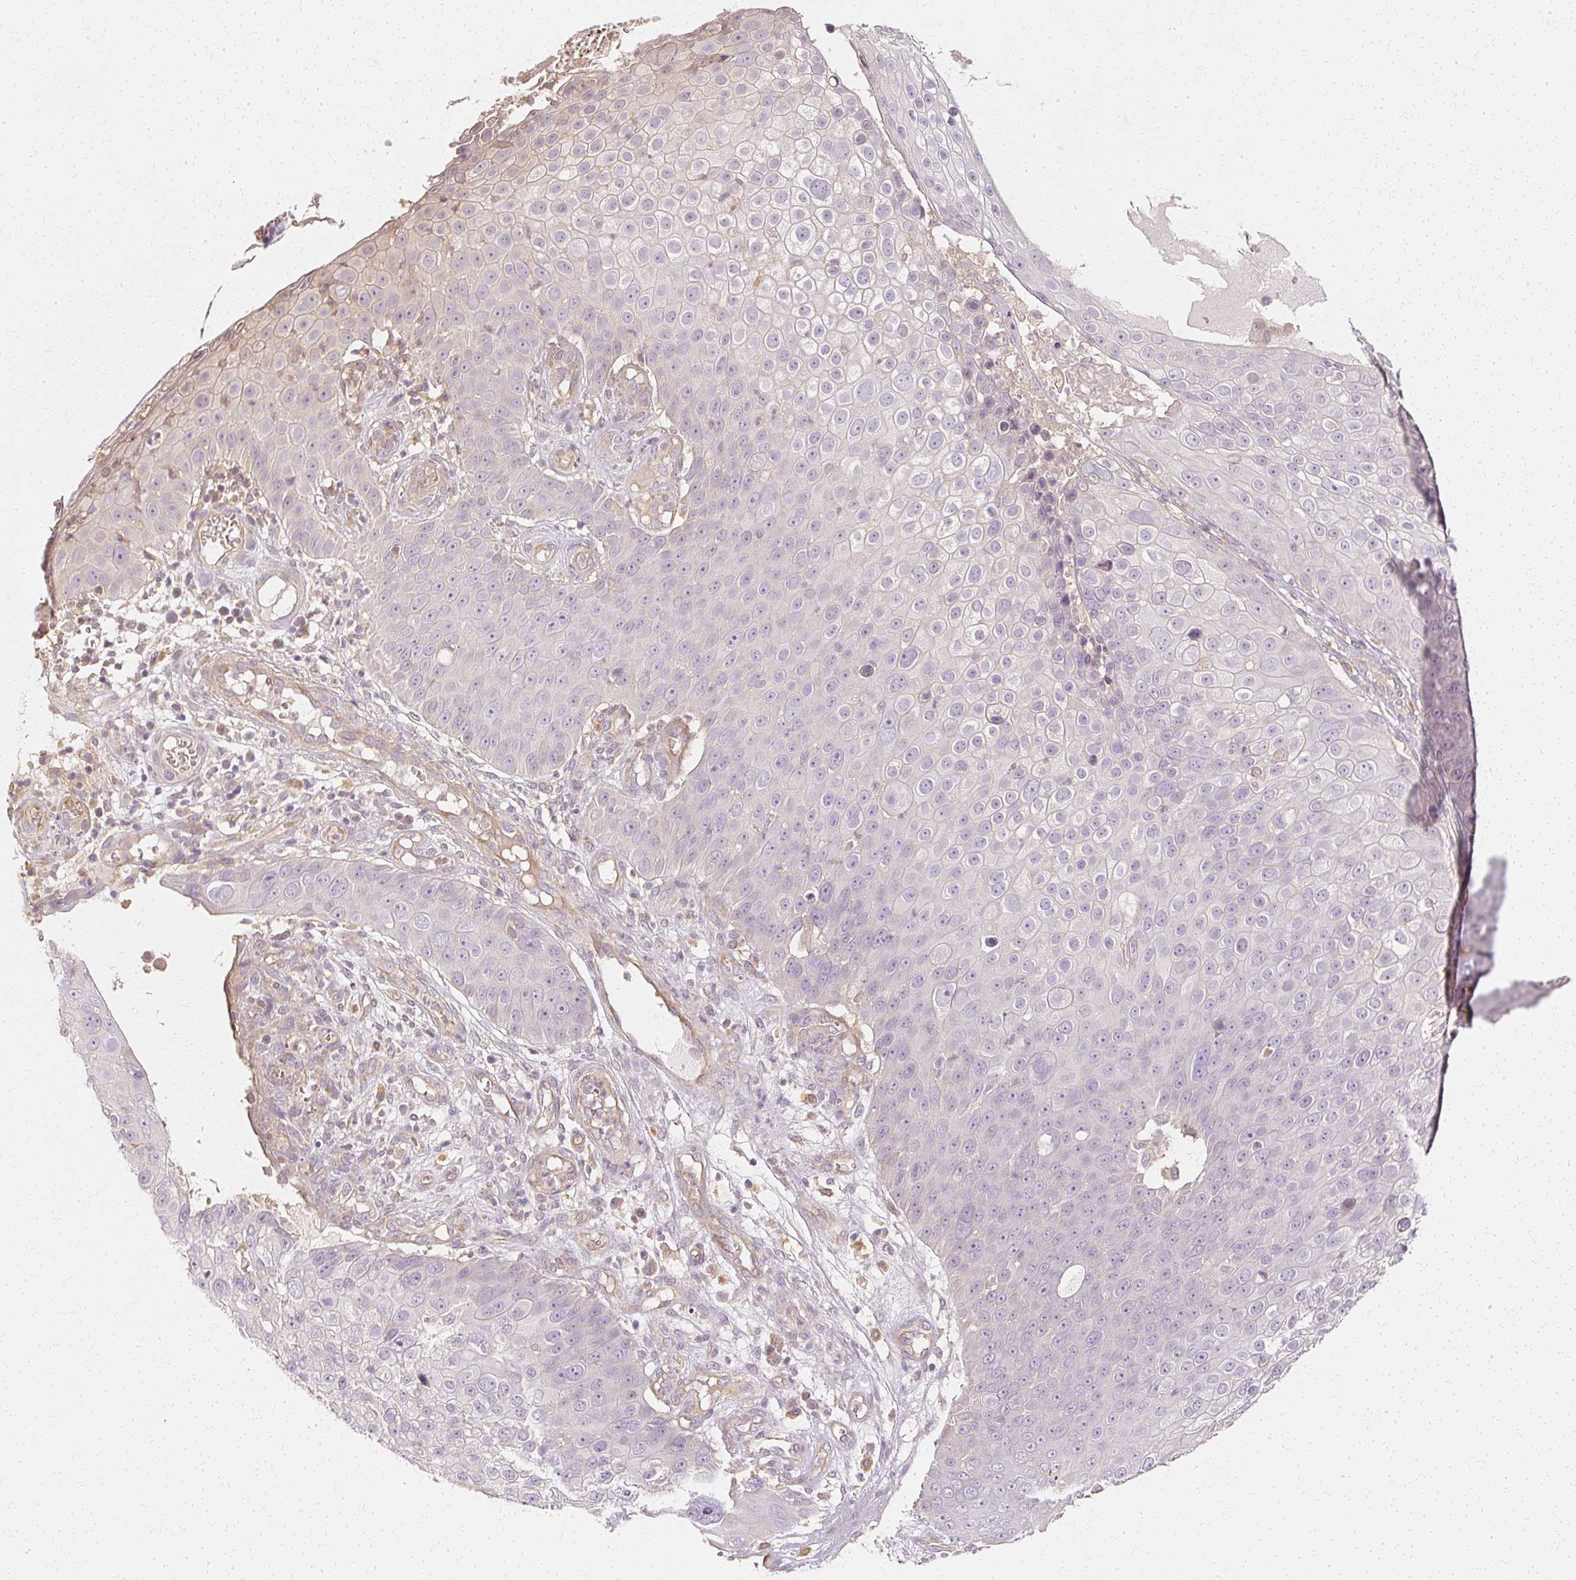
{"staining": {"intensity": "negative", "quantity": "none", "location": "none"}, "tissue": "skin cancer", "cell_type": "Tumor cells", "image_type": "cancer", "snomed": [{"axis": "morphology", "description": "Squamous cell carcinoma, NOS"}, {"axis": "topography", "description": "Skin"}], "caption": "DAB (3,3'-diaminobenzidine) immunohistochemical staining of skin squamous cell carcinoma shows no significant staining in tumor cells.", "gene": "GNAQ", "patient": {"sex": "male", "age": 71}}